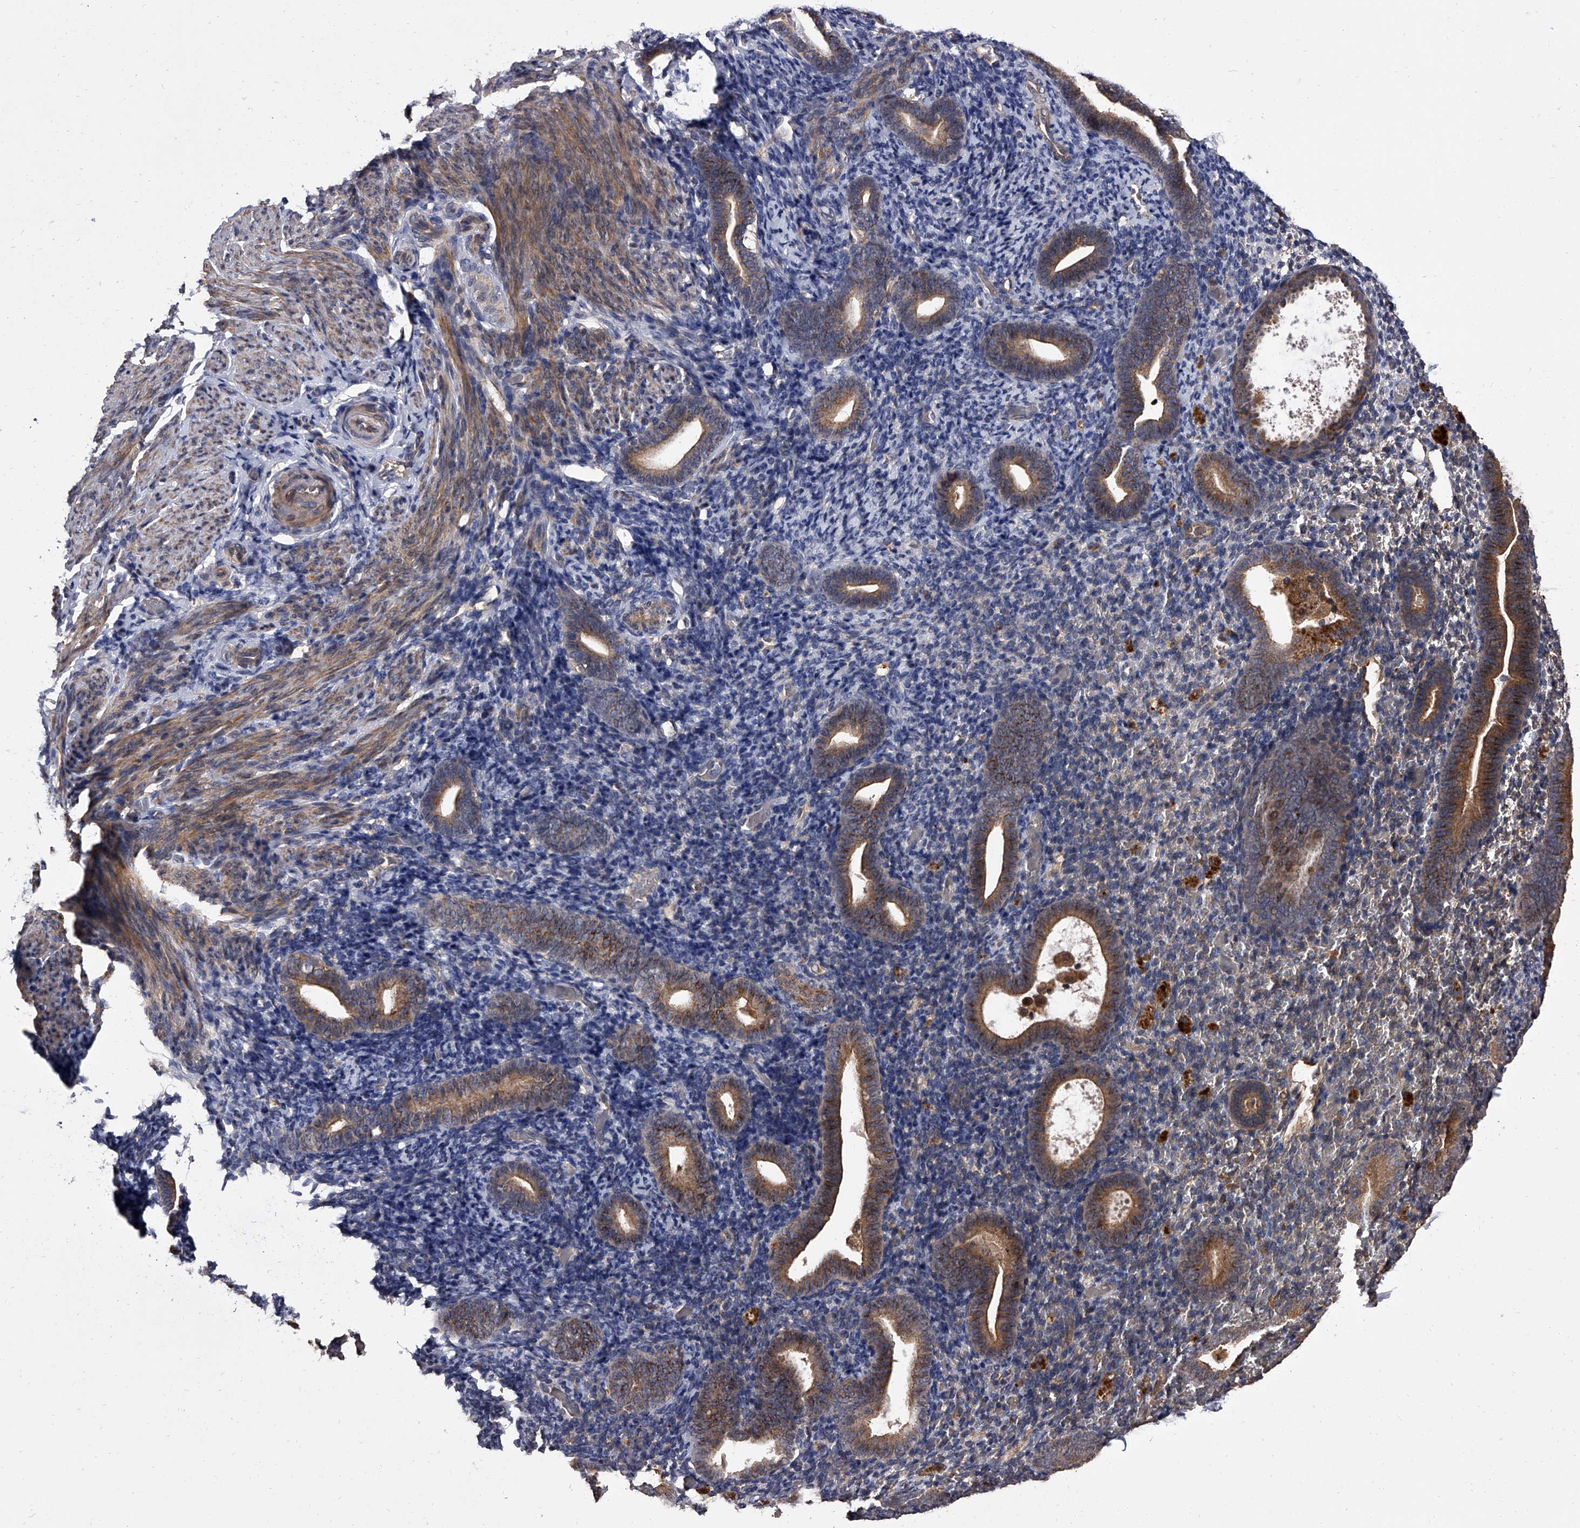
{"staining": {"intensity": "weak", "quantity": "<25%", "location": "cytoplasmic/membranous"}, "tissue": "endometrium", "cell_type": "Cells in endometrial stroma", "image_type": "normal", "snomed": [{"axis": "morphology", "description": "Normal tissue, NOS"}, {"axis": "topography", "description": "Endometrium"}], "caption": "The histopathology image exhibits no staining of cells in endometrial stroma in normal endometrium.", "gene": "STK36", "patient": {"sex": "female", "age": 51}}